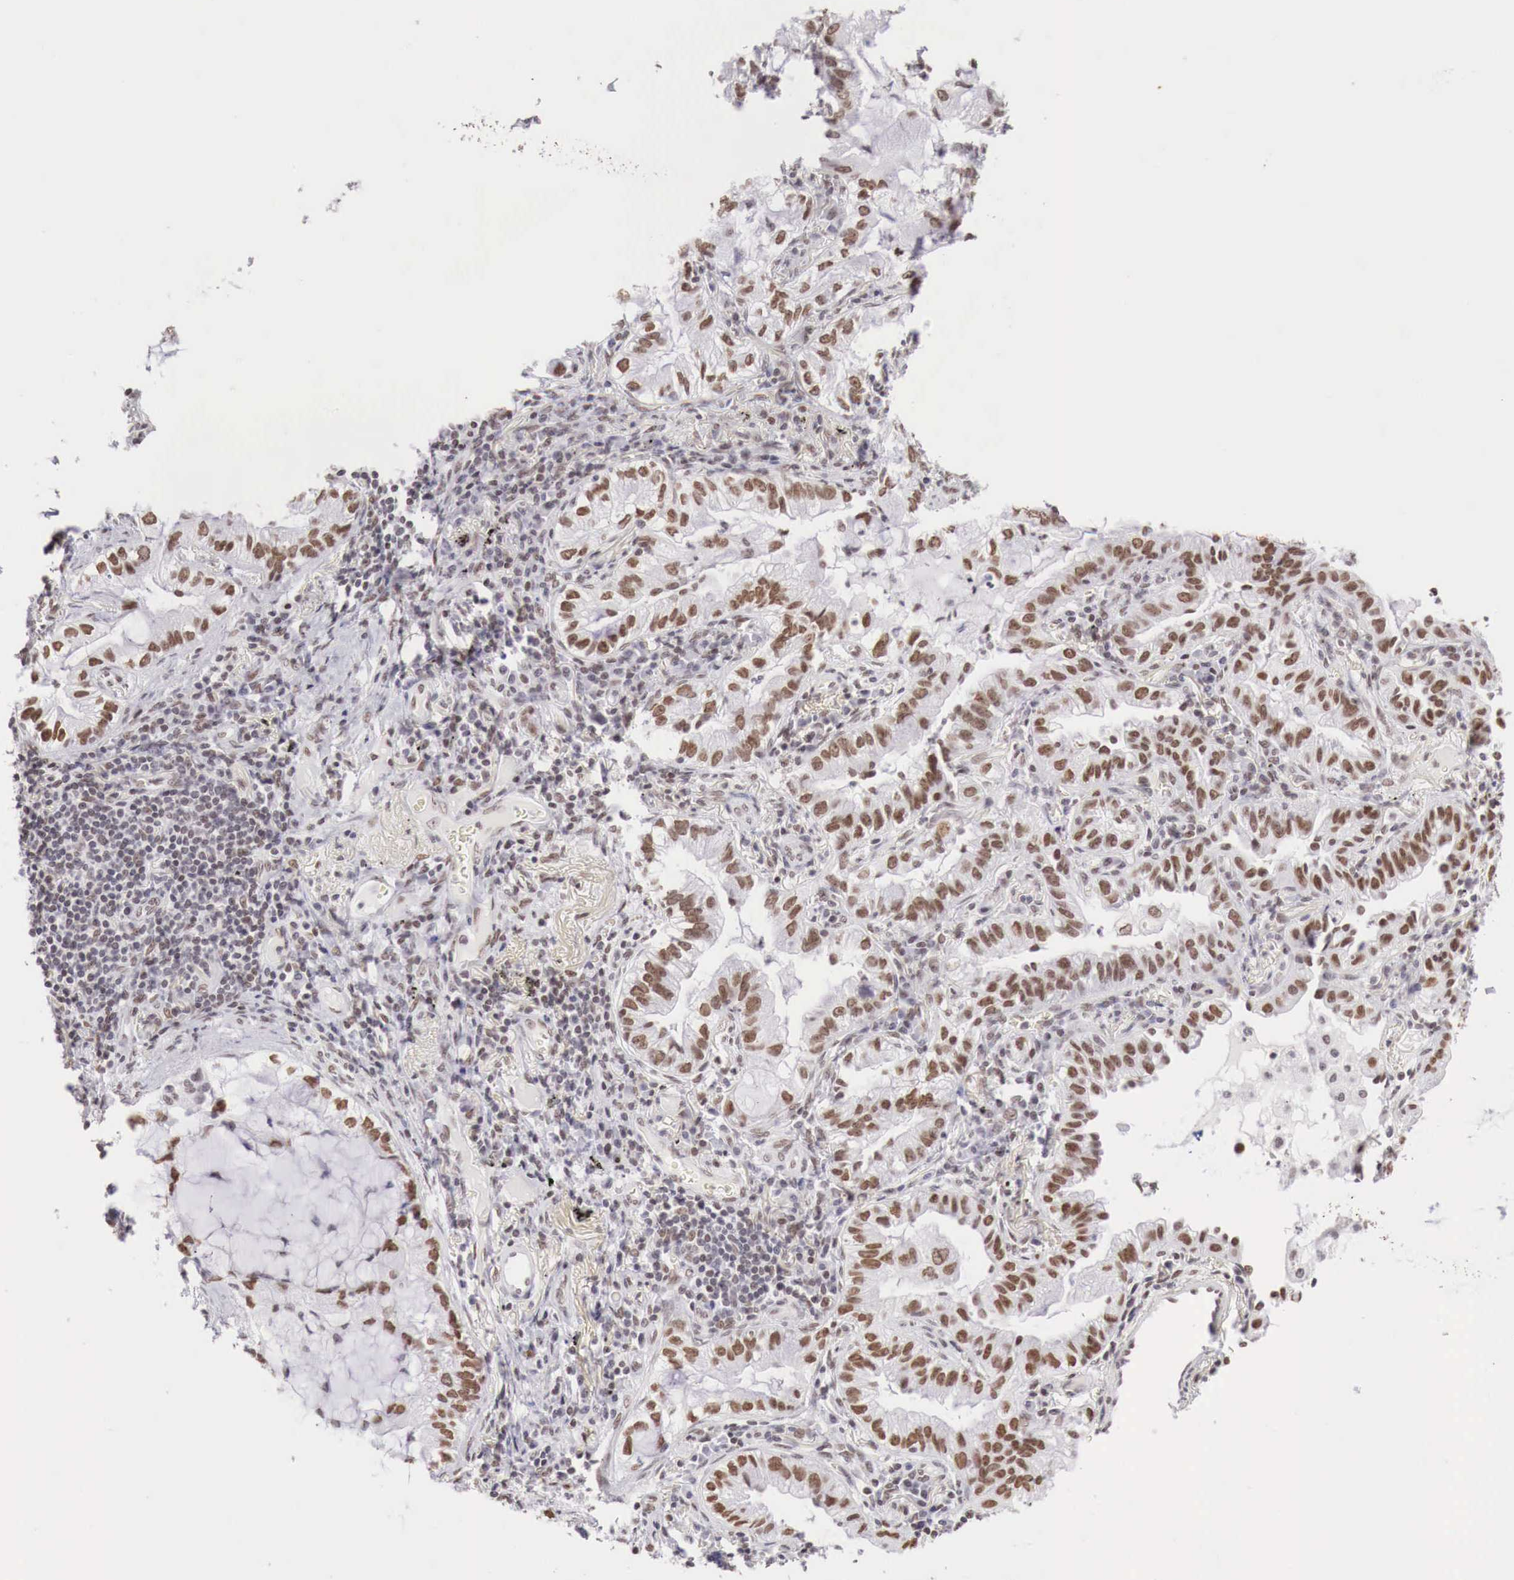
{"staining": {"intensity": "moderate", "quantity": "25%-75%", "location": "nuclear"}, "tissue": "lung cancer", "cell_type": "Tumor cells", "image_type": "cancer", "snomed": [{"axis": "morphology", "description": "Adenocarcinoma, NOS"}, {"axis": "topography", "description": "Lung"}], "caption": "Adenocarcinoma (lung) stained for a protein (brown) displays moderate nuclear positive positivity in approximately 25%-75% of tumor cells.", "gene": "PHF14", "patient": {"sex": "female", "age": 50}}